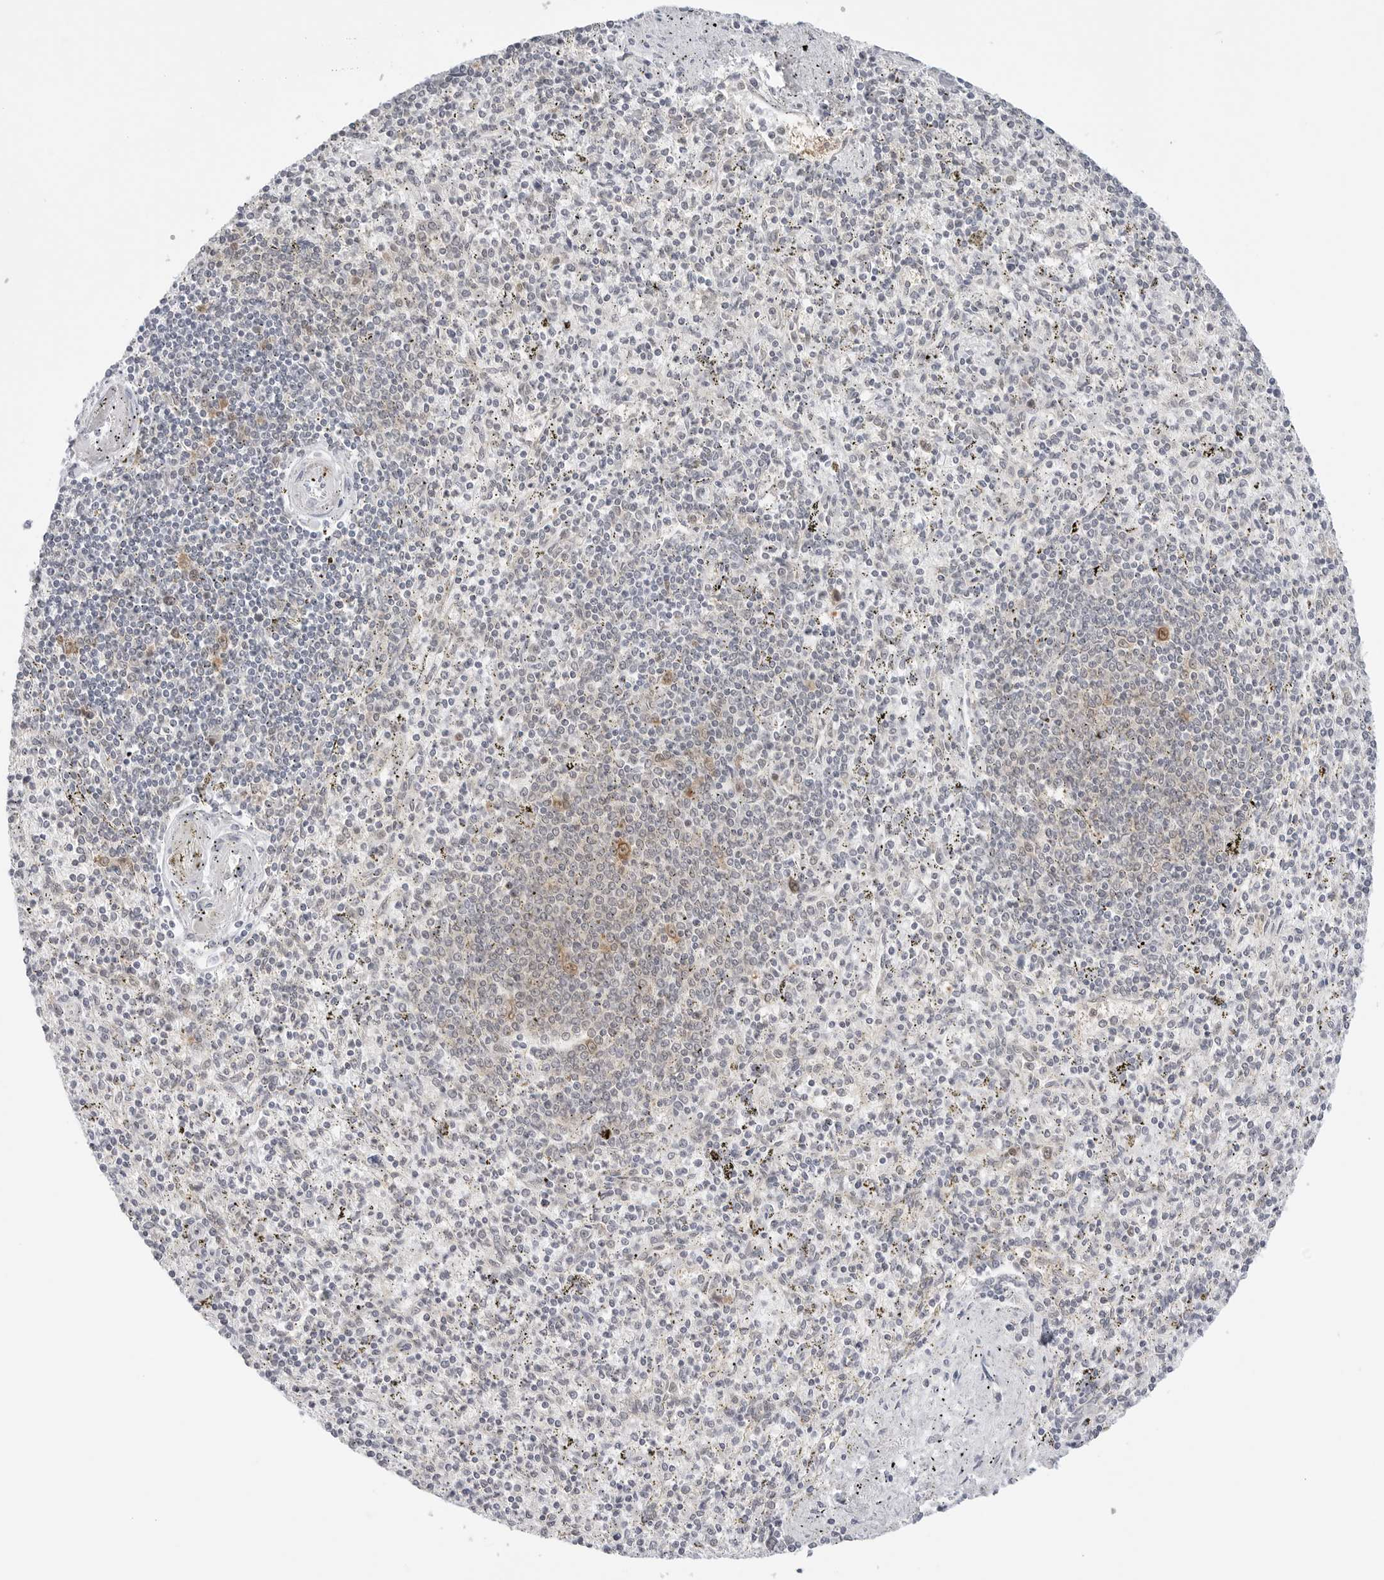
{"staining": {"intensity": "negative", "quantity": "none", "location": "none"}, "tissue": "spleen", "cell_type": "Cells in red pulp", "image_type": "normal", "snomed": [{"axis": "morphology", "description": "Normal tissue, NOS"}, {"axis": "topography", "description": "Spleen"}], "caption": "This is a photomicrograph of immunohistochemistry (IHC) staining of unremarkable spleen, which shows no positivity in cells in red pulp.", "gene": "NUDC", "patient": {"sex": "male", "age": 72}}